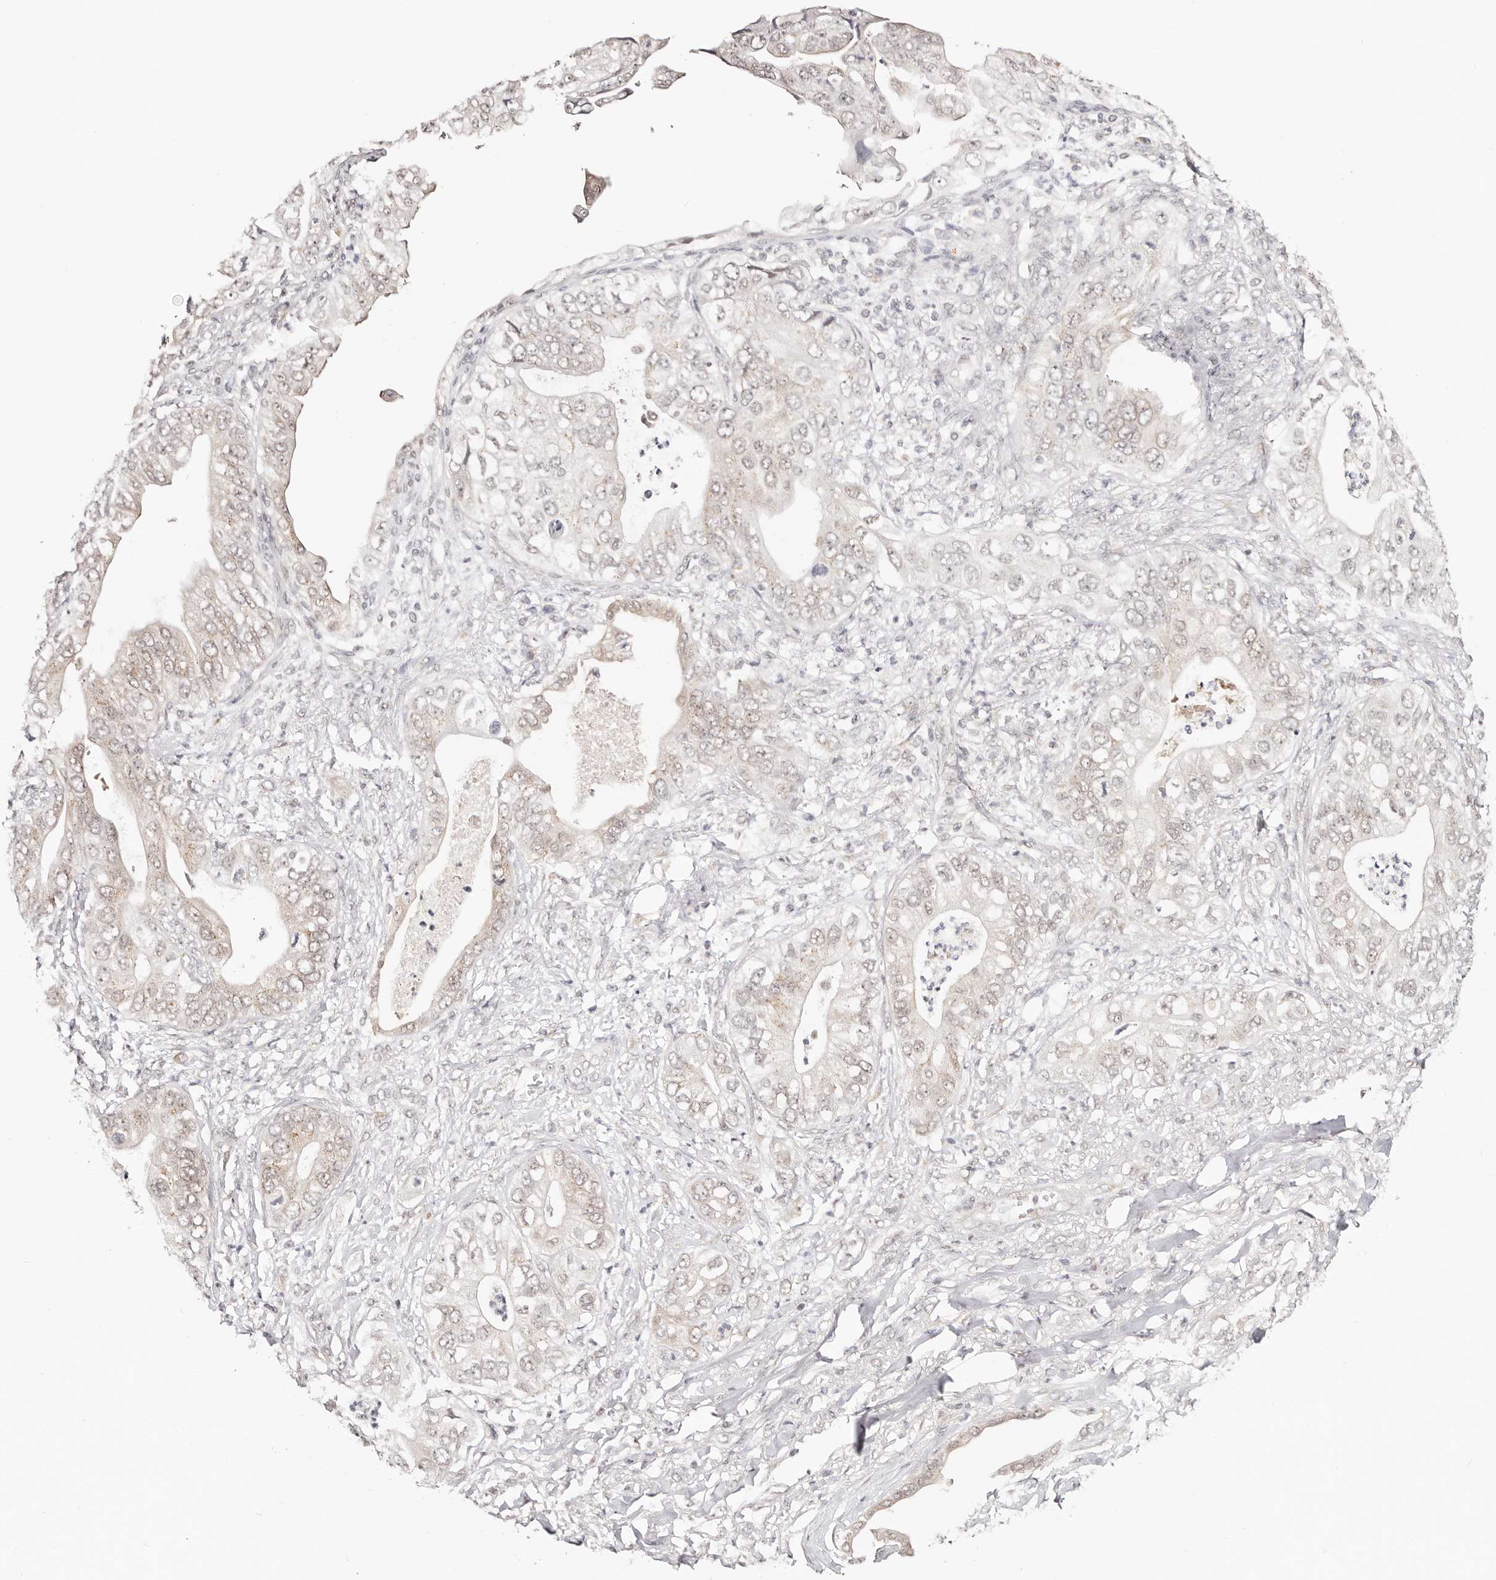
{"staining": {"intensity": "weak", "quantity": ">75%", "location": "nuclear"}, "tissue": "pancreatic cancer", "cell_type": "Tumor cells", "image_type": "cancer", "snomed": [{"axis": "morphology", "description": "Adenocarcinoma, NOS"}, {"axis": "topography", "description": "Pancreas"}], "caption": "High-power microscopy captured an immunohistochemistry (IHC) micrograph of adenocarcinoma (pancreatic), revealing weak nuclear positivity in about >75% of tumor cells.", "gene": "VIPAS39", "patient": {"sex": "female", "age": 78}}